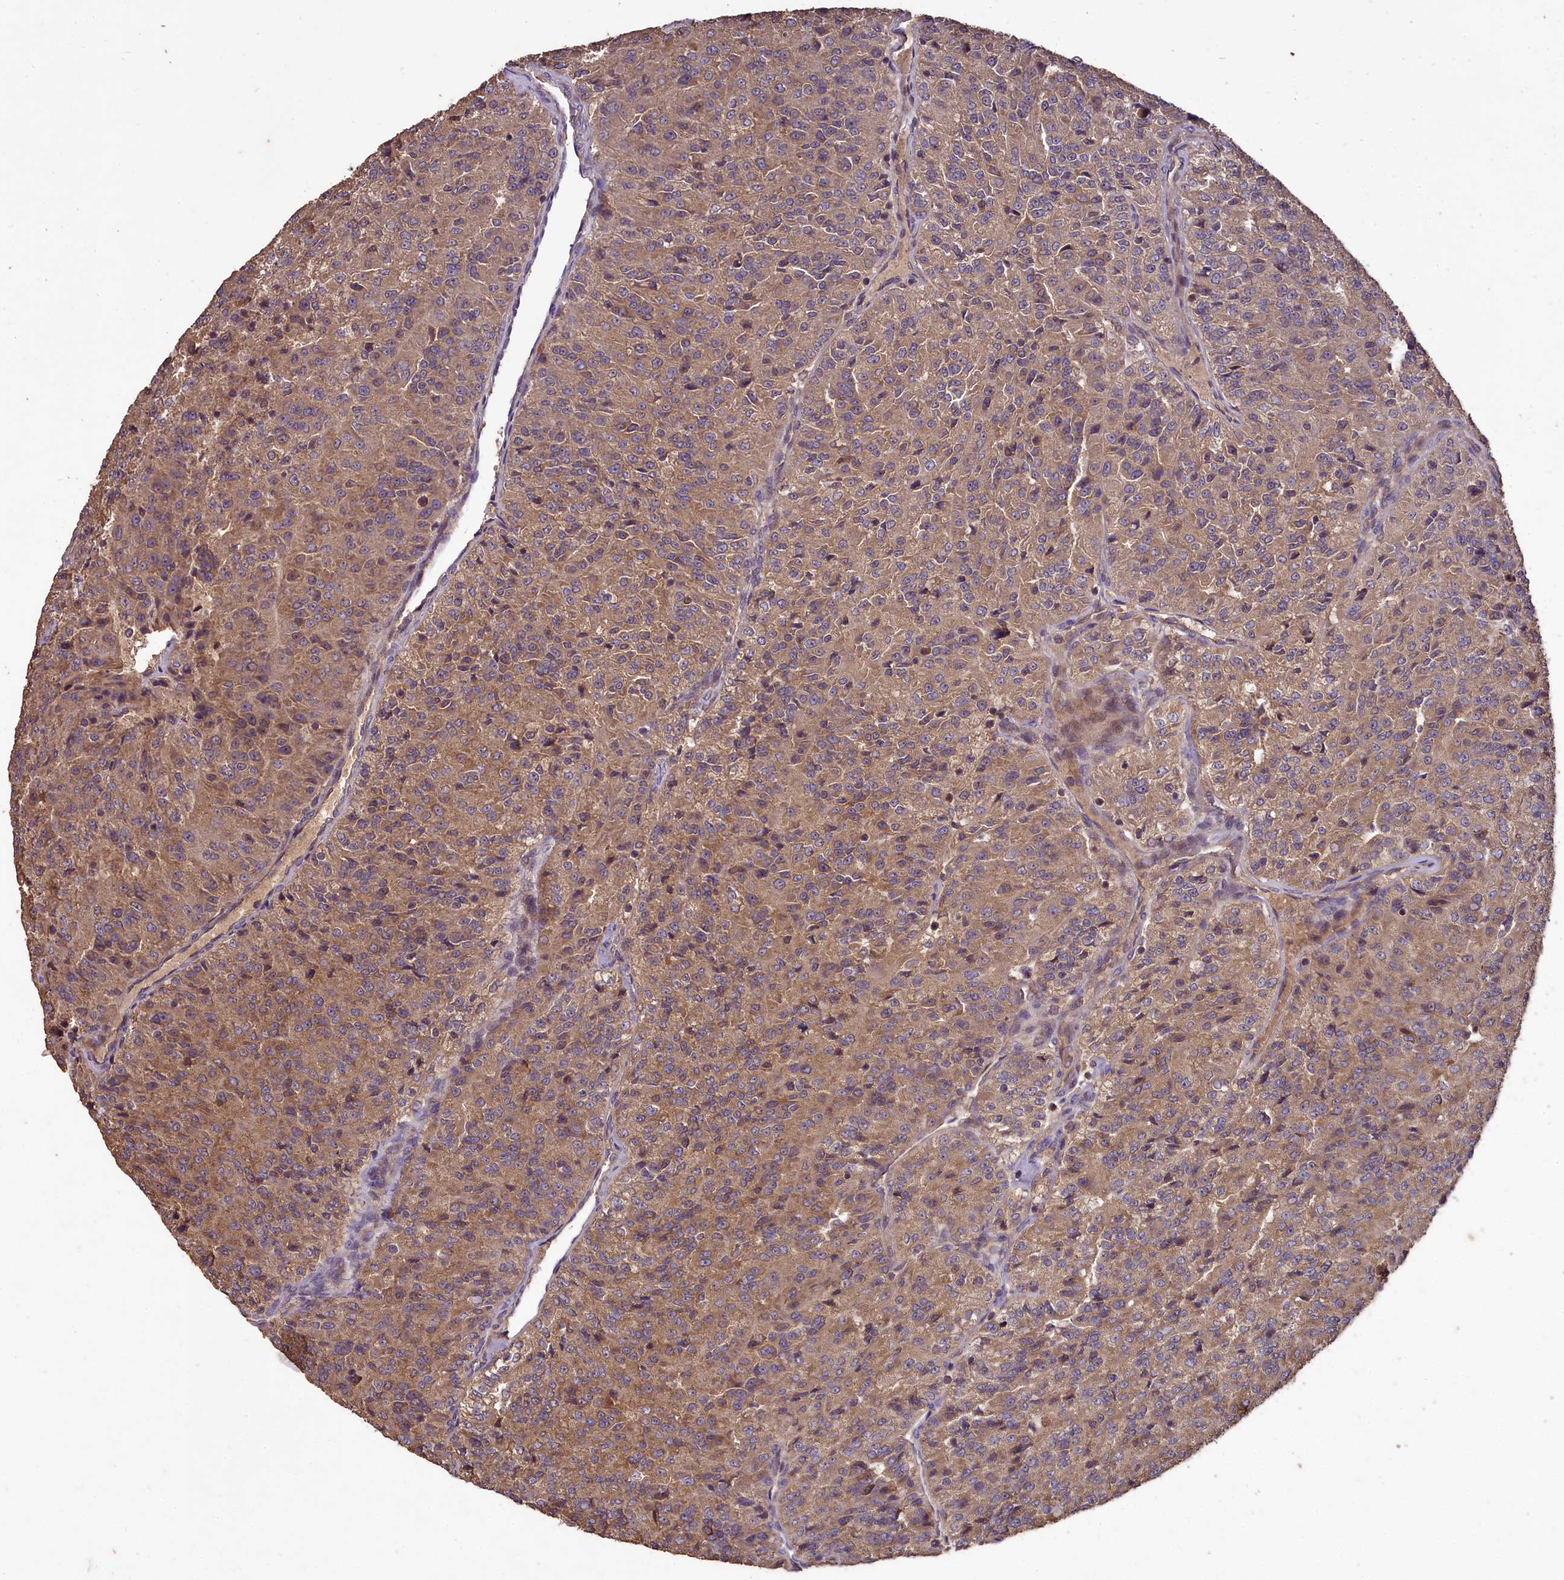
{"staining": {"intensity": "weak", "quantity": ">75%", "location": "cytoplasmic/membranous"}, "tissue": "renal cancer", "cell_type": "Tumor cells", "image_type": "cancer", "snomed": [{"axis": "morphology", "description": "Adenocarcinoma, NOS"}, {"axis": "topography", "description": "Kidney"}], "caption": "This is an image of immunohistochemistry (IHC) staining of adenocarcinoma (renal), which shows weak staining in the cytoplasmic/membranous of tumor cells.", "gene": "TTLL10", "patient": {"sex": "female", "age": 63}}